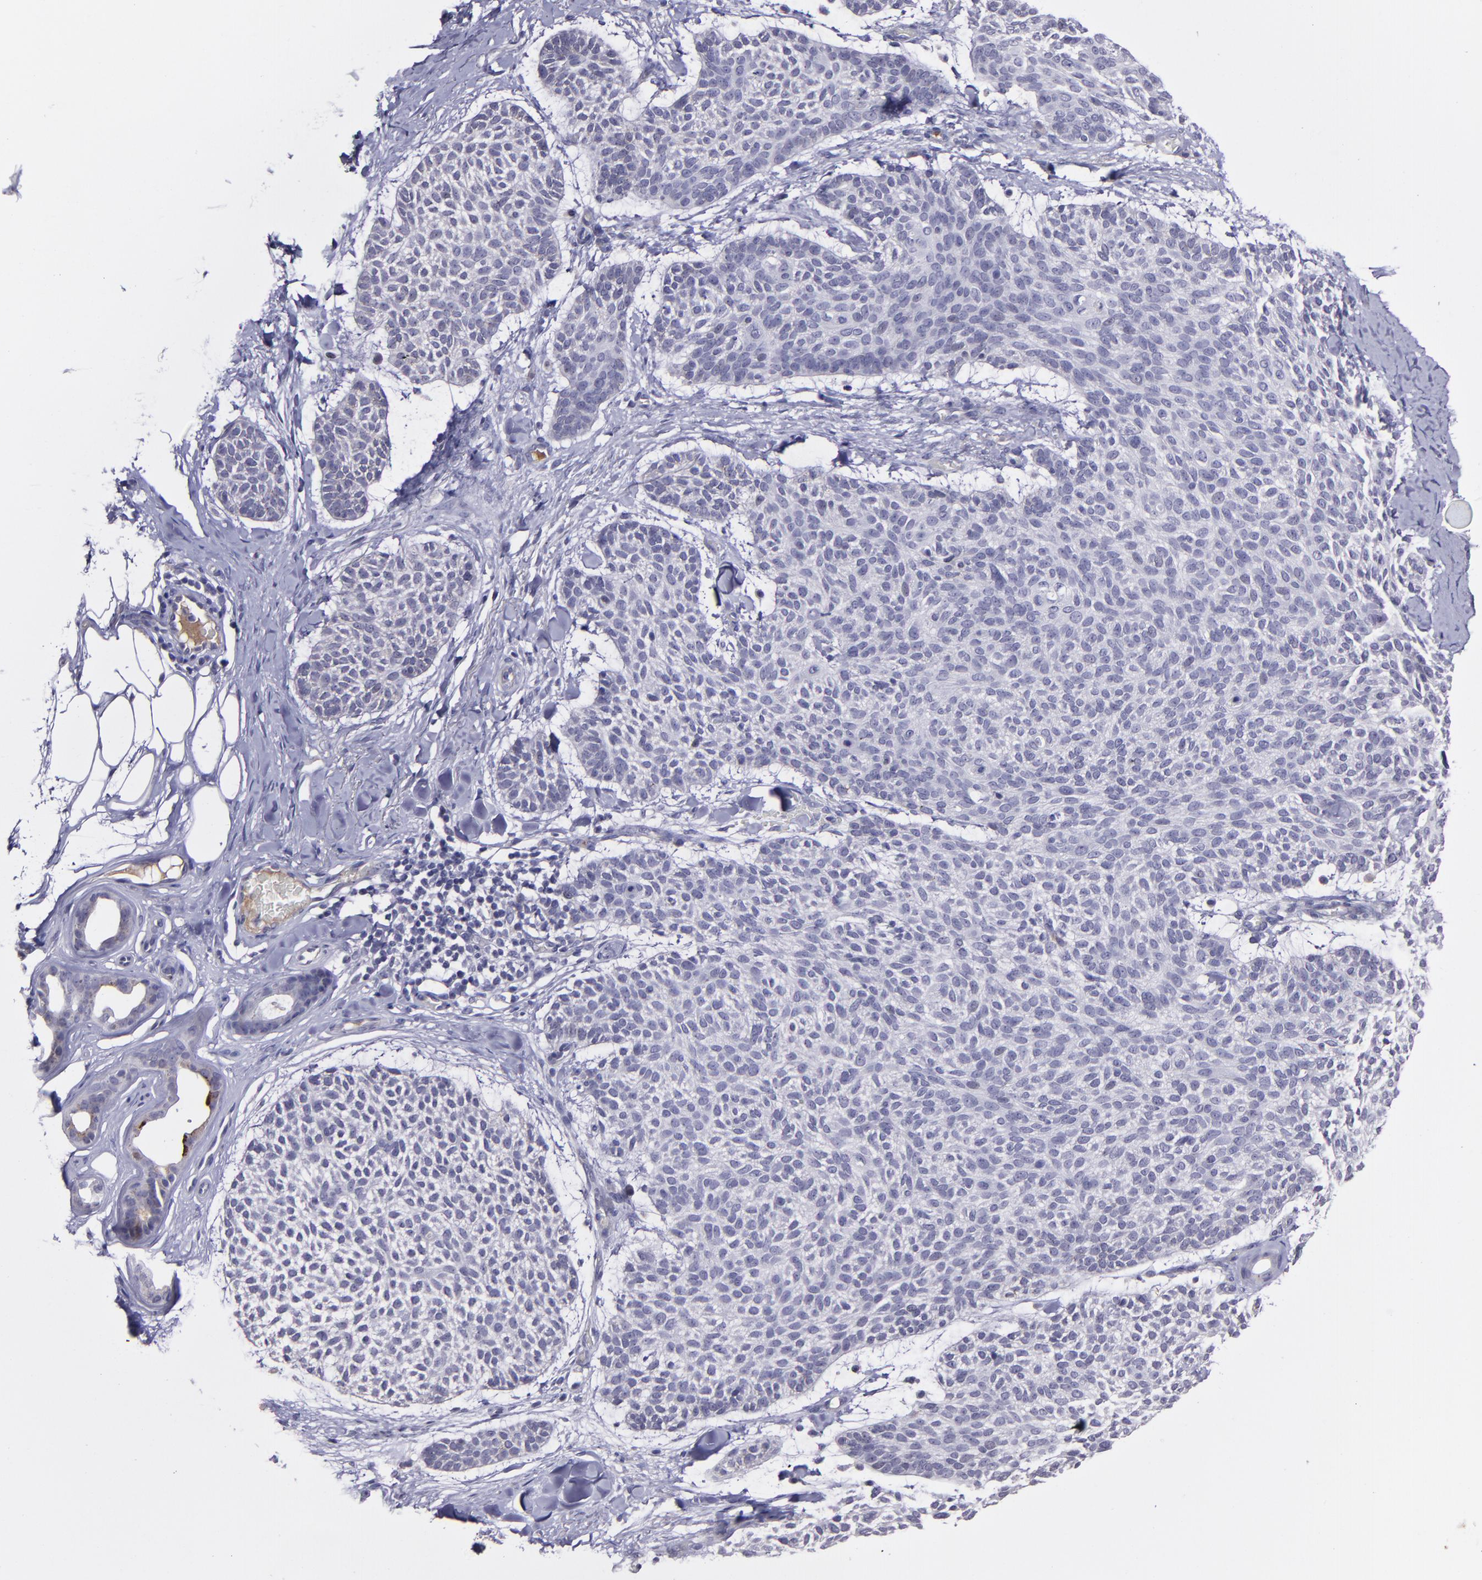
{"staining": {"intensity": "negative", "quantity": "none", "location": "none"}, "tissue": "skin cancer", "cell_type": "Tumor cells", "image_type": "cancer", "snomed": [{"axis": "morphology", "description": "Normal tissue, NOS"}, {"axis": "morphology", "description": "Basal cell carcinoma"}, {"axis": "topography", "description": "Skin"}], "caption": "The immunohistochemistry histopathology image has no significant staining in tumor cells of skin basal cell carcinoma tissue. Brightfield microscopy of IHC stained with DAB (brown) and hematoxylin (blue), captured at high magnification.", "gene": "MASP1", "patient": {"sex": "female", "age": 70}}